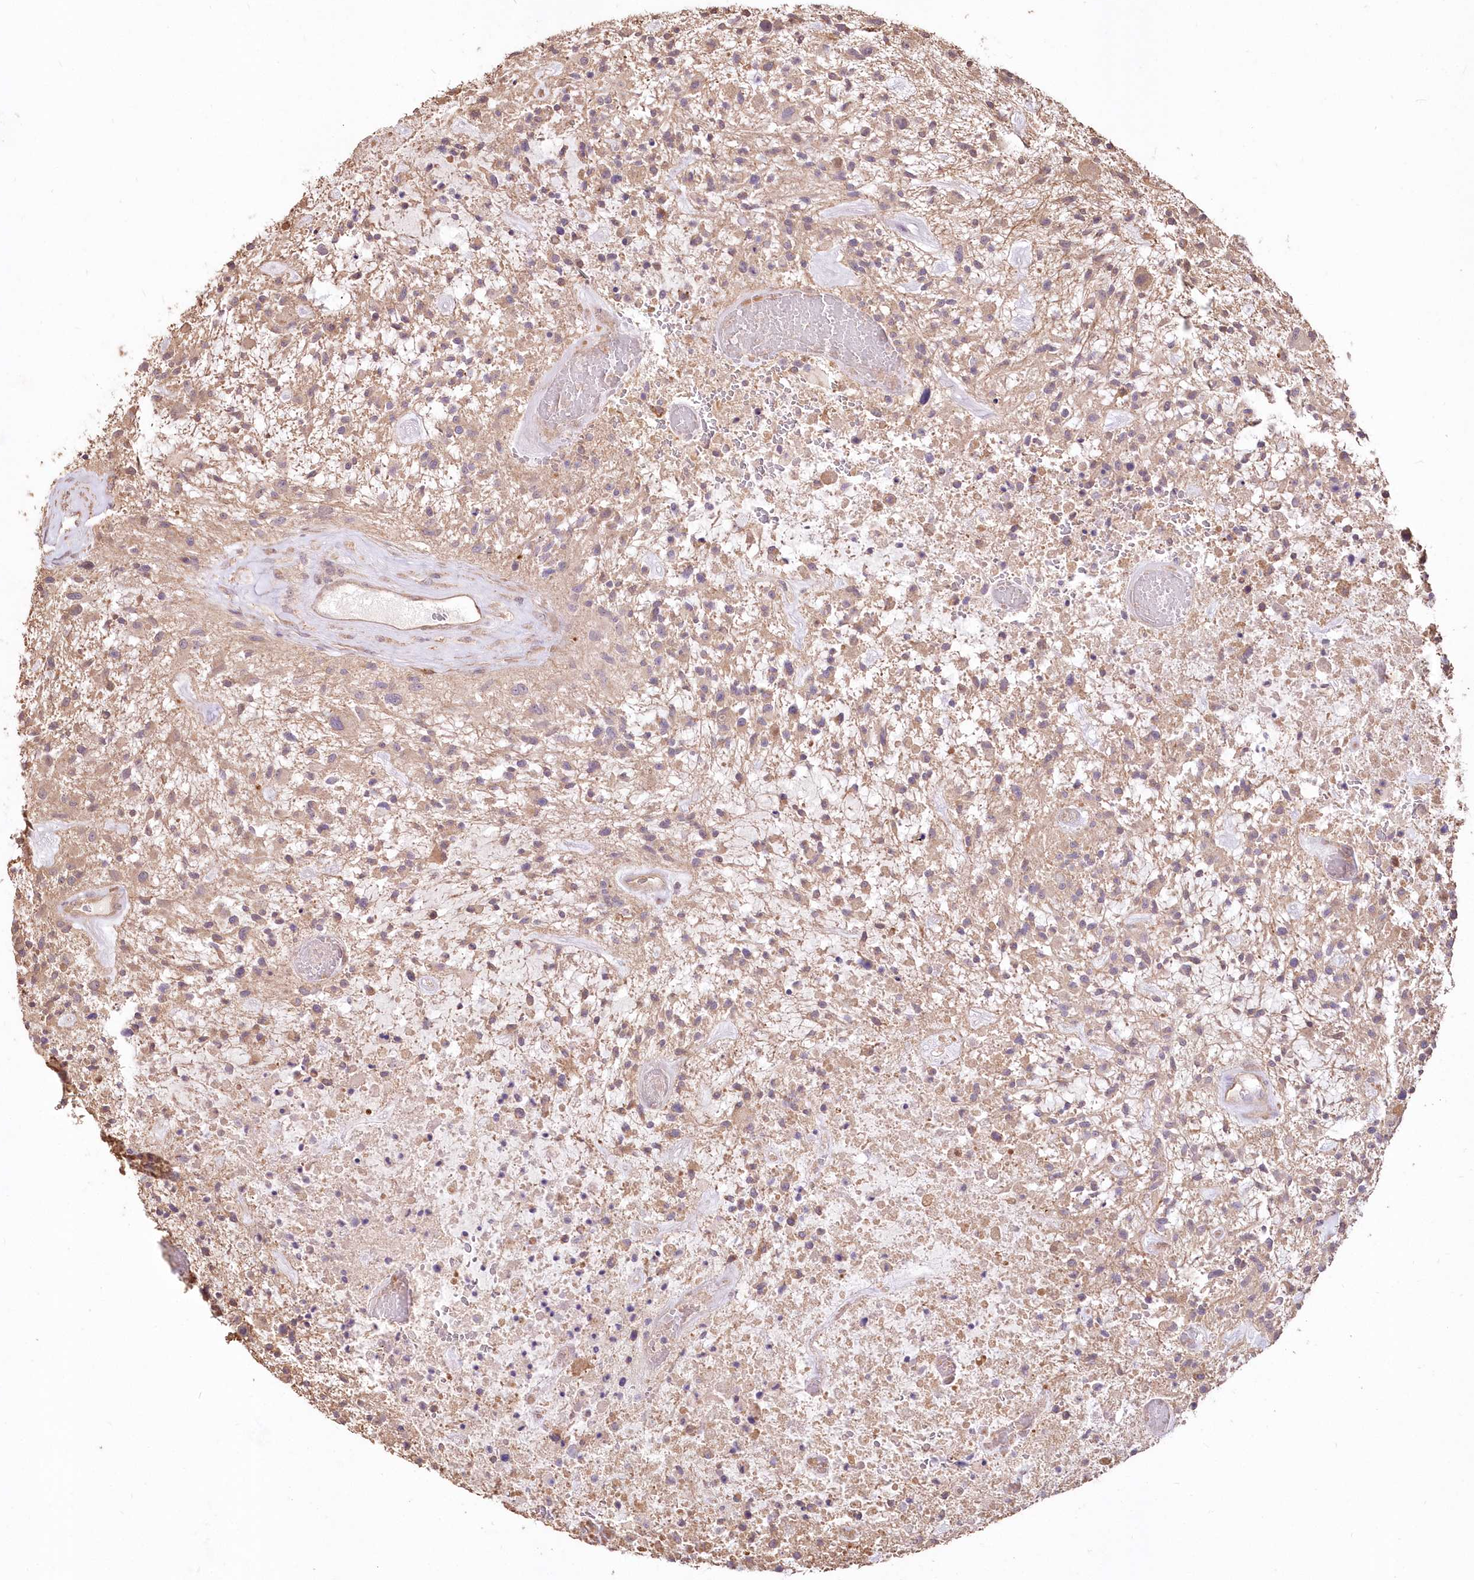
{"staining": {"intensity": "weak", "quantity": "25%-75%", "location": "cytoplasmic/membranous"}, "tissue": "glioma", "cell_type": "Tumor cells", "image_type": "cancer", "snomed": [{"axis": "morphology", "description": "Glioma, malignant, High grade"}, {"axis": "topography", "description": "Brain"}], "caption": "Immunohistochemistry of human glioma exhibits low levels of weak cytoplasmic/membranous positivity in about 25%-75% of tumor cells.", "gene": "STK17B", "patient": {"sex": "male", "age": 47}}